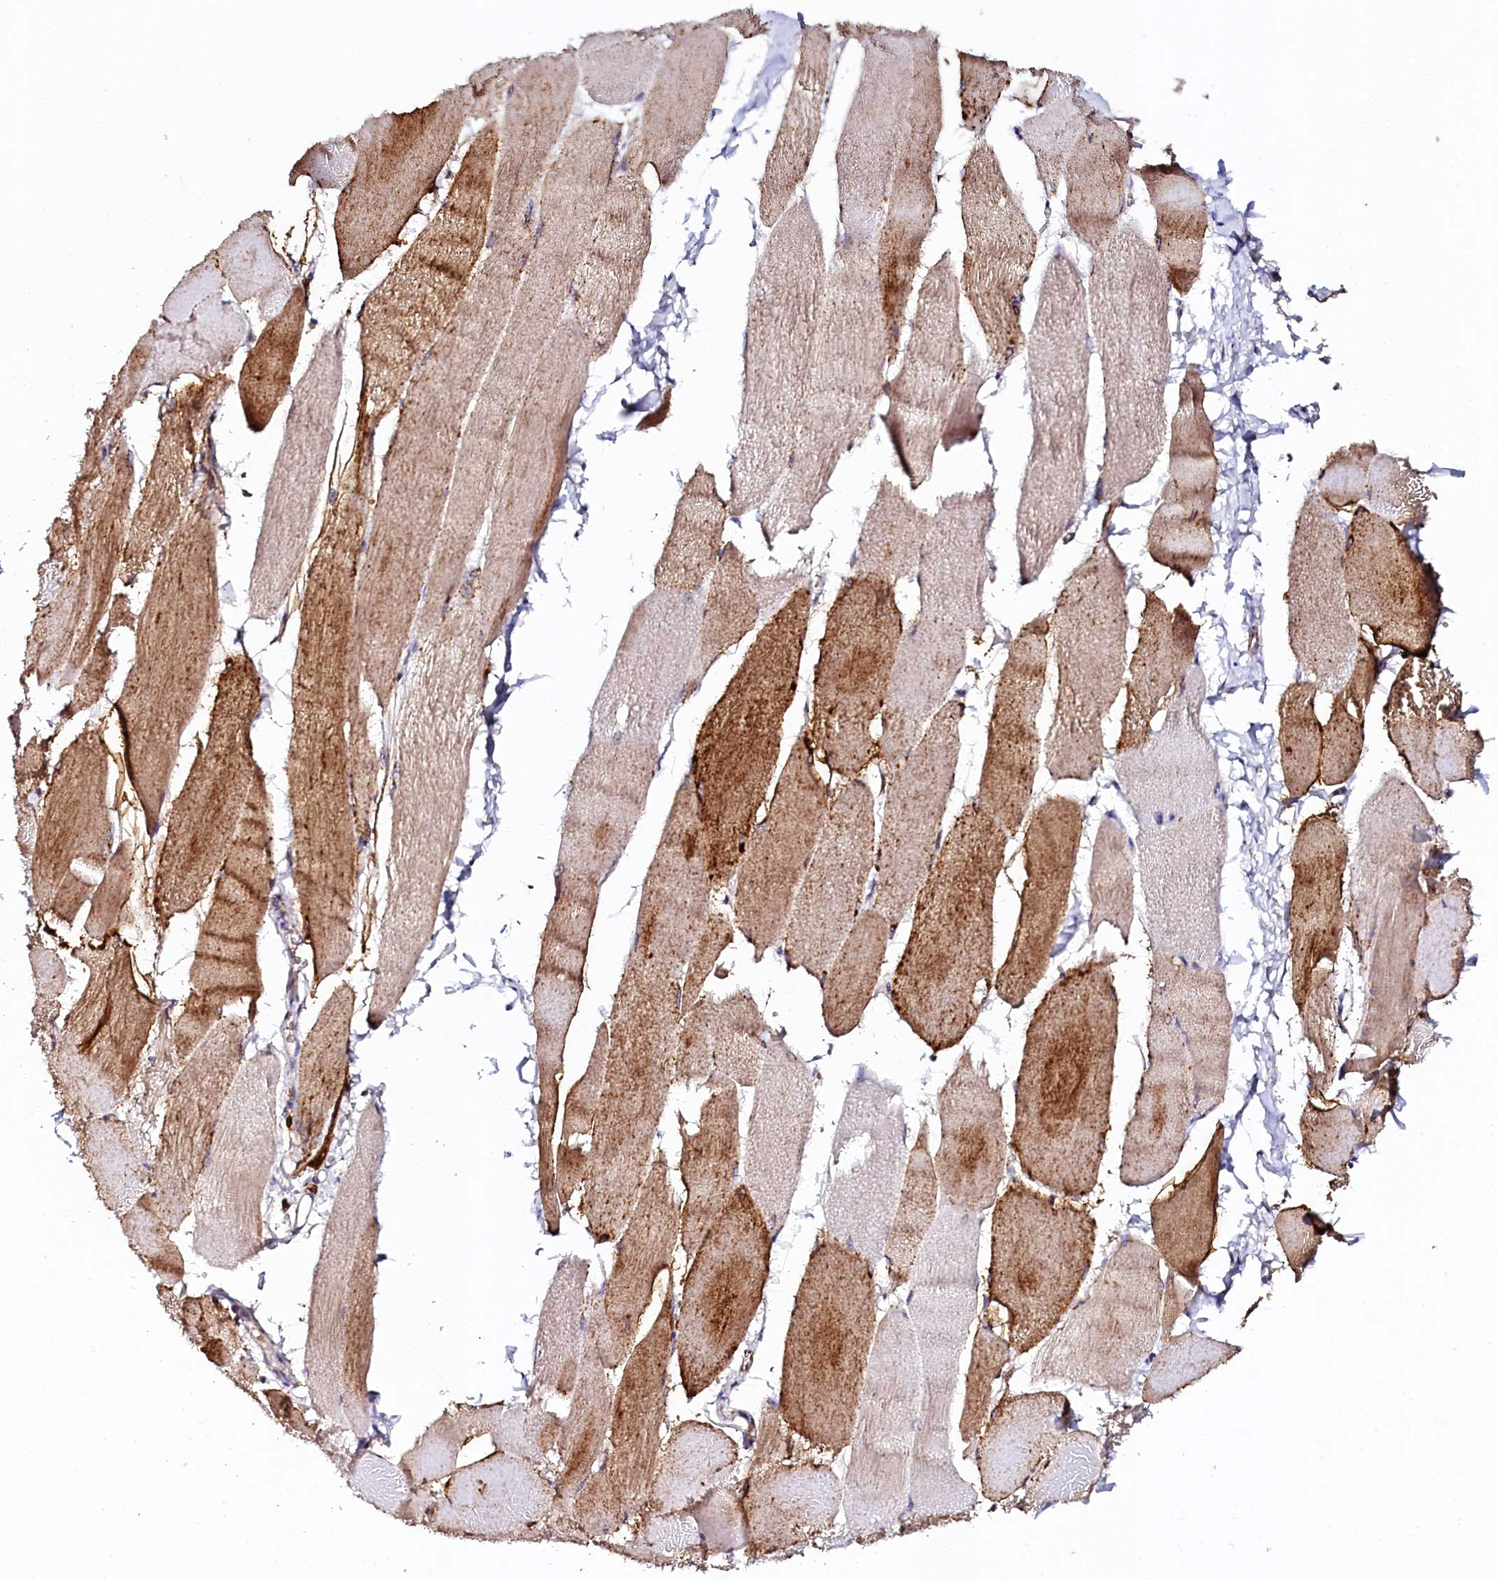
{"staining": {"intensity": "moderate", "quantity": "25%-75%", "location": "cytoplasmic/membranous"}, "tissue": "skeletal muscle", "cell_type": "Myocytes", "image_type": "normal", "snomed": [{"axis": "morphology", "description": "Normal tissue, NOS"}, {"axis": "morphology", "description": "Basal cell carcinoma"}, {"axis": "topography", "description": "Skeletal muscle"}], "caption": "Immunohistochemistry of normal human skeletal muscle exhibits medium levels of moderate cytoplasmic/membranous staining in about 25%-75% of myocytes. The protein is stained brown, and the nuclei are stained in blue (DAB (3,3'-diaminobenzidine) IHC with brightfield microscopy, high magnification).", "gene": "AAAS", "patient": {"sex": "female", "age": 64}}